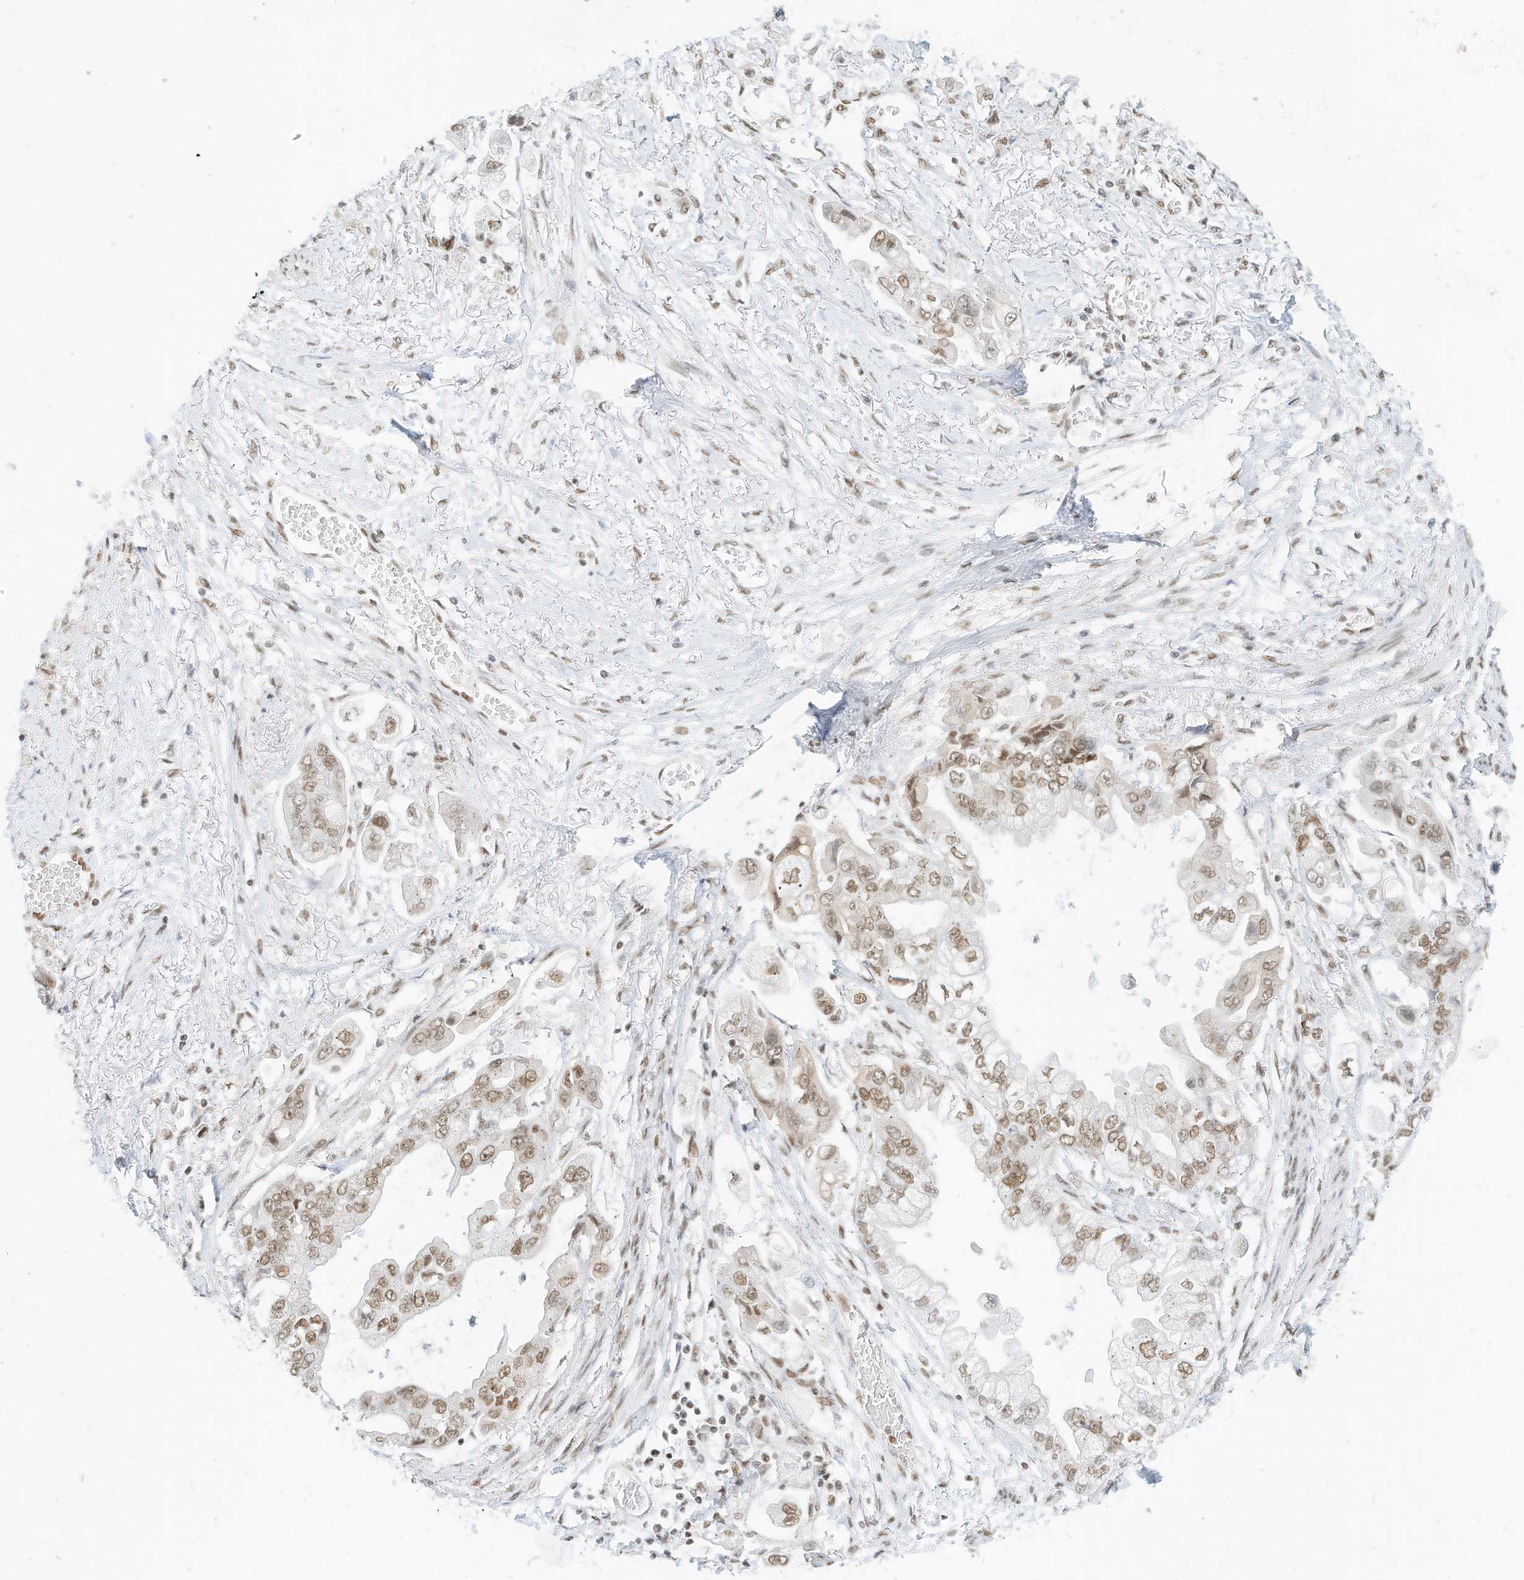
{"staining": {"intensity": "moderate", "quantity": ">75%", "location": "nuclear"}, "tissue": "stomach cancer", "cell_type": "Tumor cells", "image_type": "cancer", "snomed": [{"axis": "morphology", "description": "Adenocarcinoma, NOS"}, {"axis": "topography", "description": "Stomach"}], "caption": "Immunohistochemical staining of human stomach cancer demonstrates medium levels of moderate nuclear staining in about >75% of tumor cells.", "gene": "SMARCA2", "patient": {"sex": "male", "age": 62}}